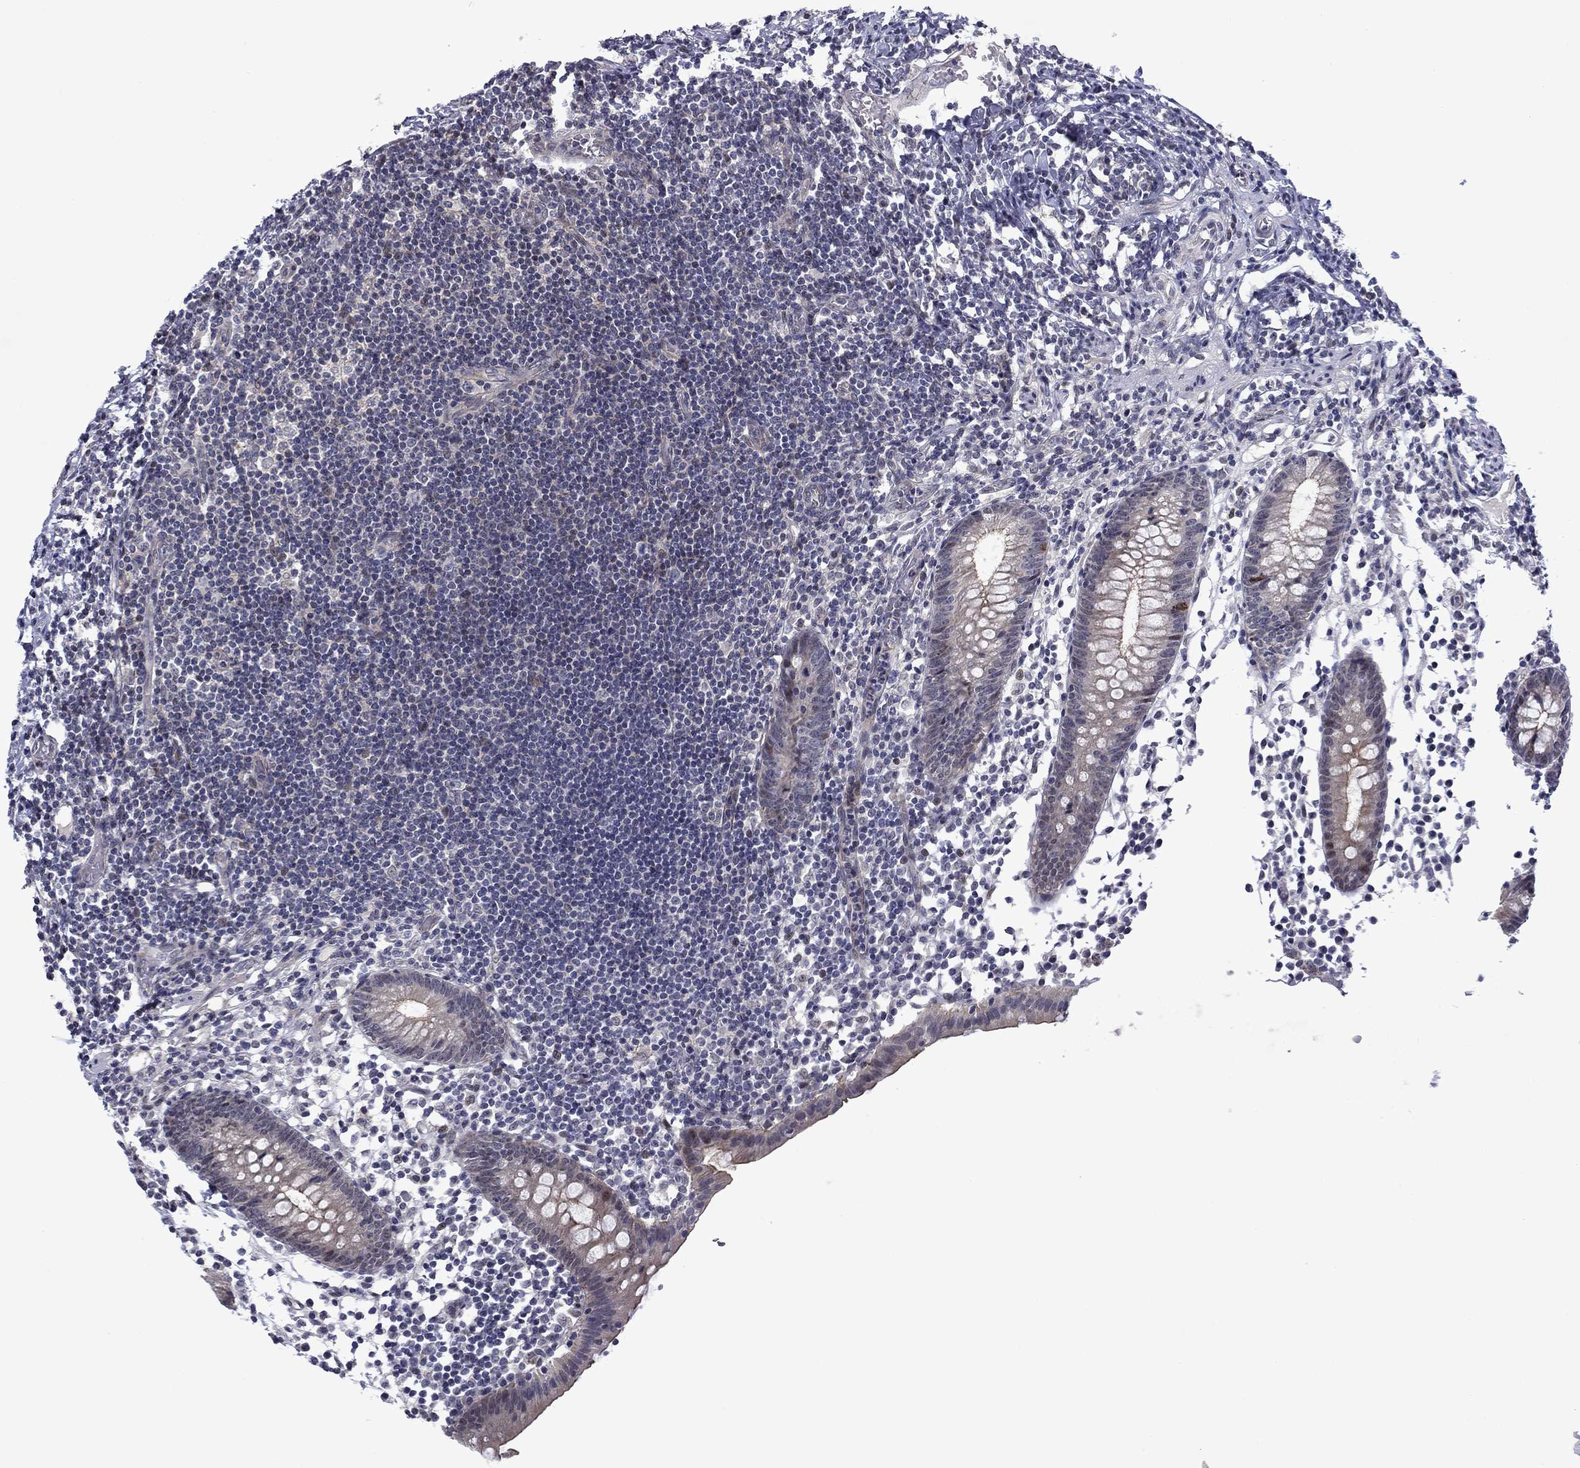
{"staining": {"intensity": "moderate", "quantity": "<25%", "location": "cytoplasmic/membranous"}, "tissue": "appendix", "cell_type": "Glandular cells", "image_type": "normal", "snomed": [{"axis": "morphology", "description": "Normal tissue, NOS"}, {"axis": "topography", "description": "Appendix"}], "caption": "Appendix stained for a protein (brown) exhibits moderate cytoplasmic/membranous positive staining in about <25% of glandular cells.", "gene": "B3GAT1", "patient": {"sex": "female", "age": 40}}